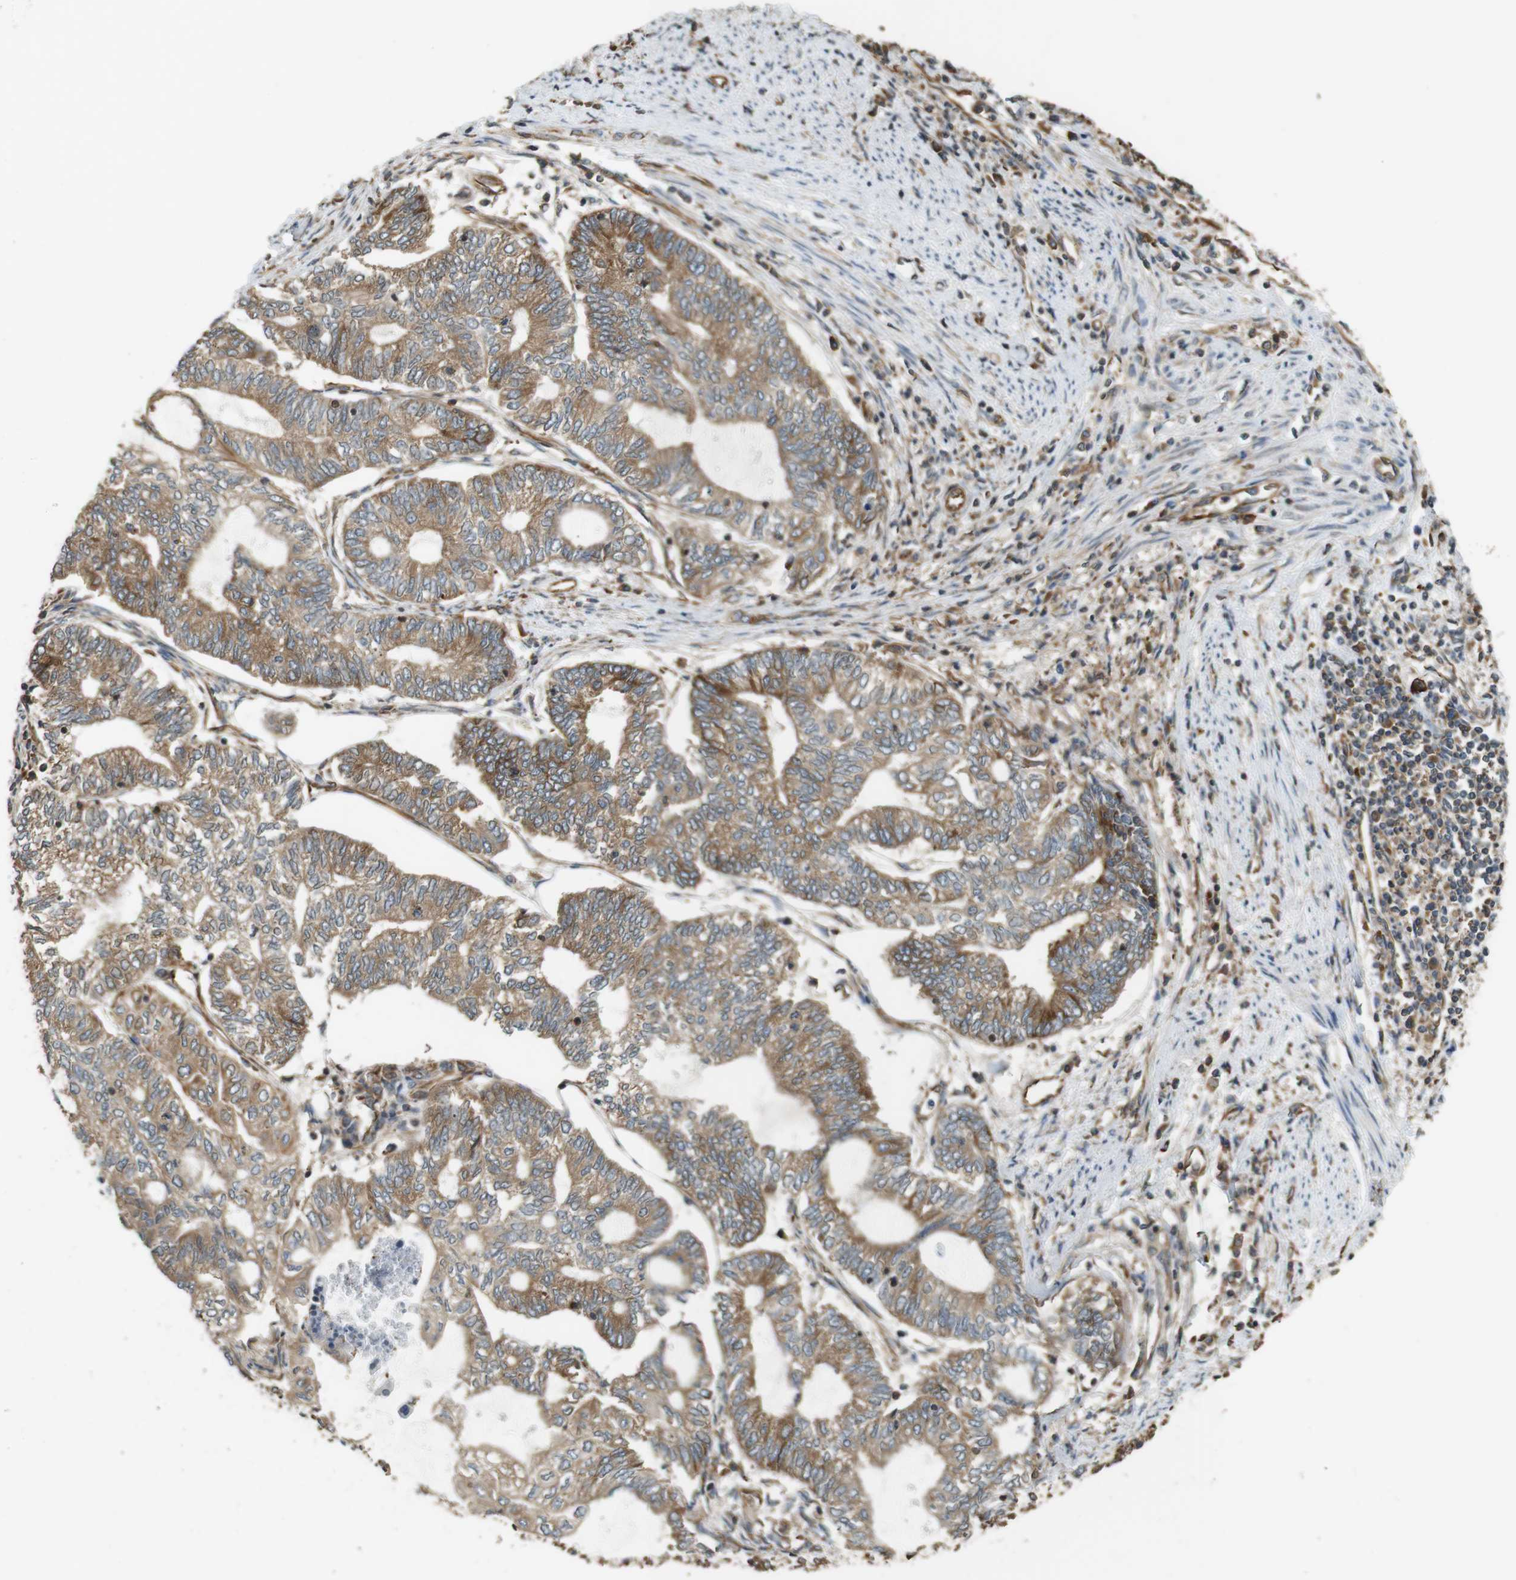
{"staining": {"intensity": "moderate", "quantity": ">75%", "location": "cytoplasmic/membranous"}, "tissue": "endometrial cancer", "cell_type": "Tumor cells", "image_type": "cancer", "snomed": [{"axis": "morphology", "description": "Adenocarcinoma, NOS"}, {"axis": "topography", "description": "Uterus"}, {"axis": "topography", "description": "Endometrium"}], "caption": "Immunohistochemistry (IHC) image of human endometrial cancer stained for a protein (brown), which reveals medium levels of moderate cytoplasmic/membranous staining in approximately >75% of tumor cells.", "gene": "PA2G4", "patient": {"sex": "female", "age": 70}}